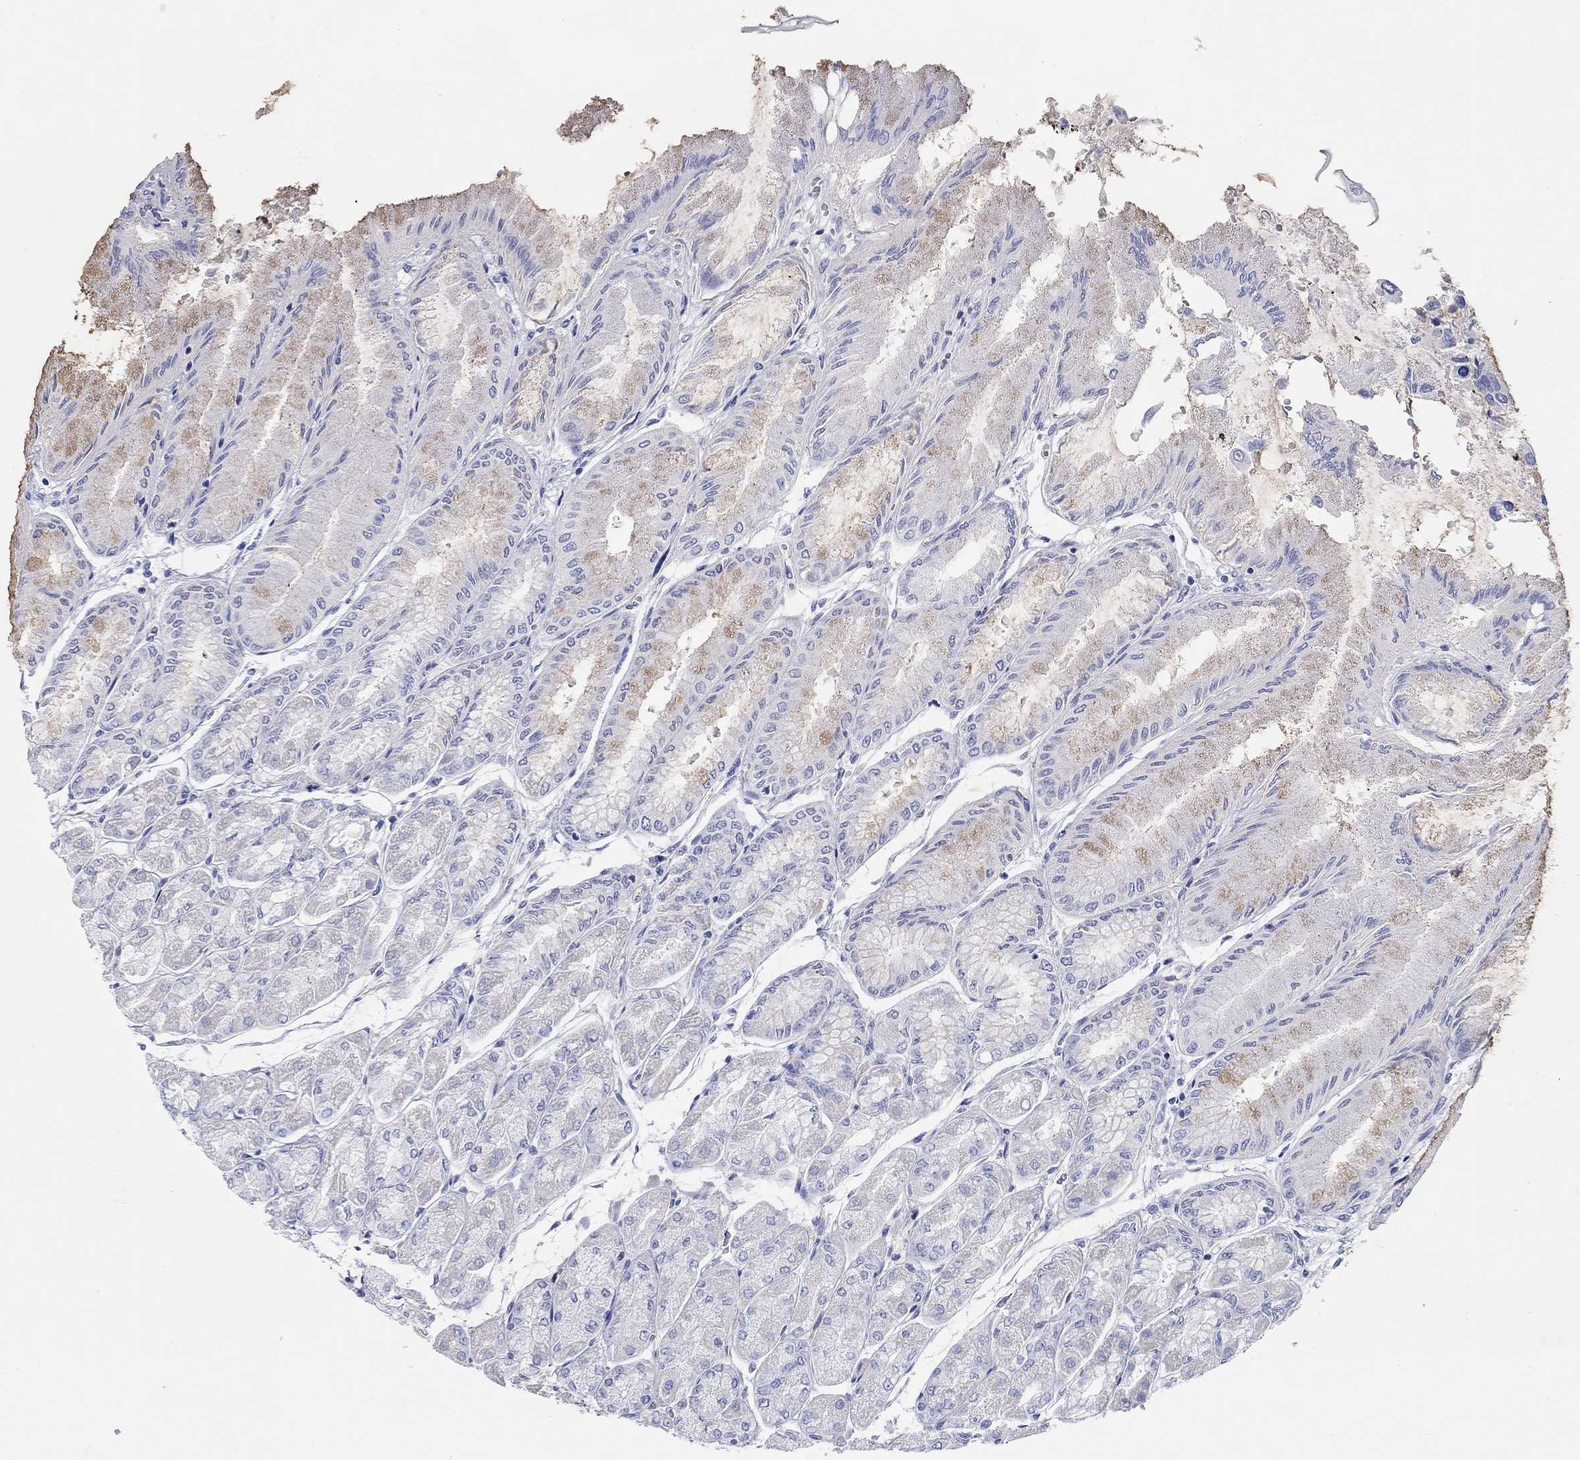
{"staining": {"intensity": "moderate", "quantity": "<25%", "location": "cytoplasmic/membranous"}, "tissue": "stomach", "cell_type": "Glandular cells", "image_type": "normal", "snomed": [{"axis": "morphology", "description": "Normal tissue, NOS"}, {"axis": "topography", "description": "Stomach, upper"}], "caption": "IHC (DAB) staining of unremarkable stomach displays moderate cytoplasmic/membranous protein expression in about <25% of glandular cells.", "gene": "WASF3", "patient": {"sex": "male", "age": 60}}